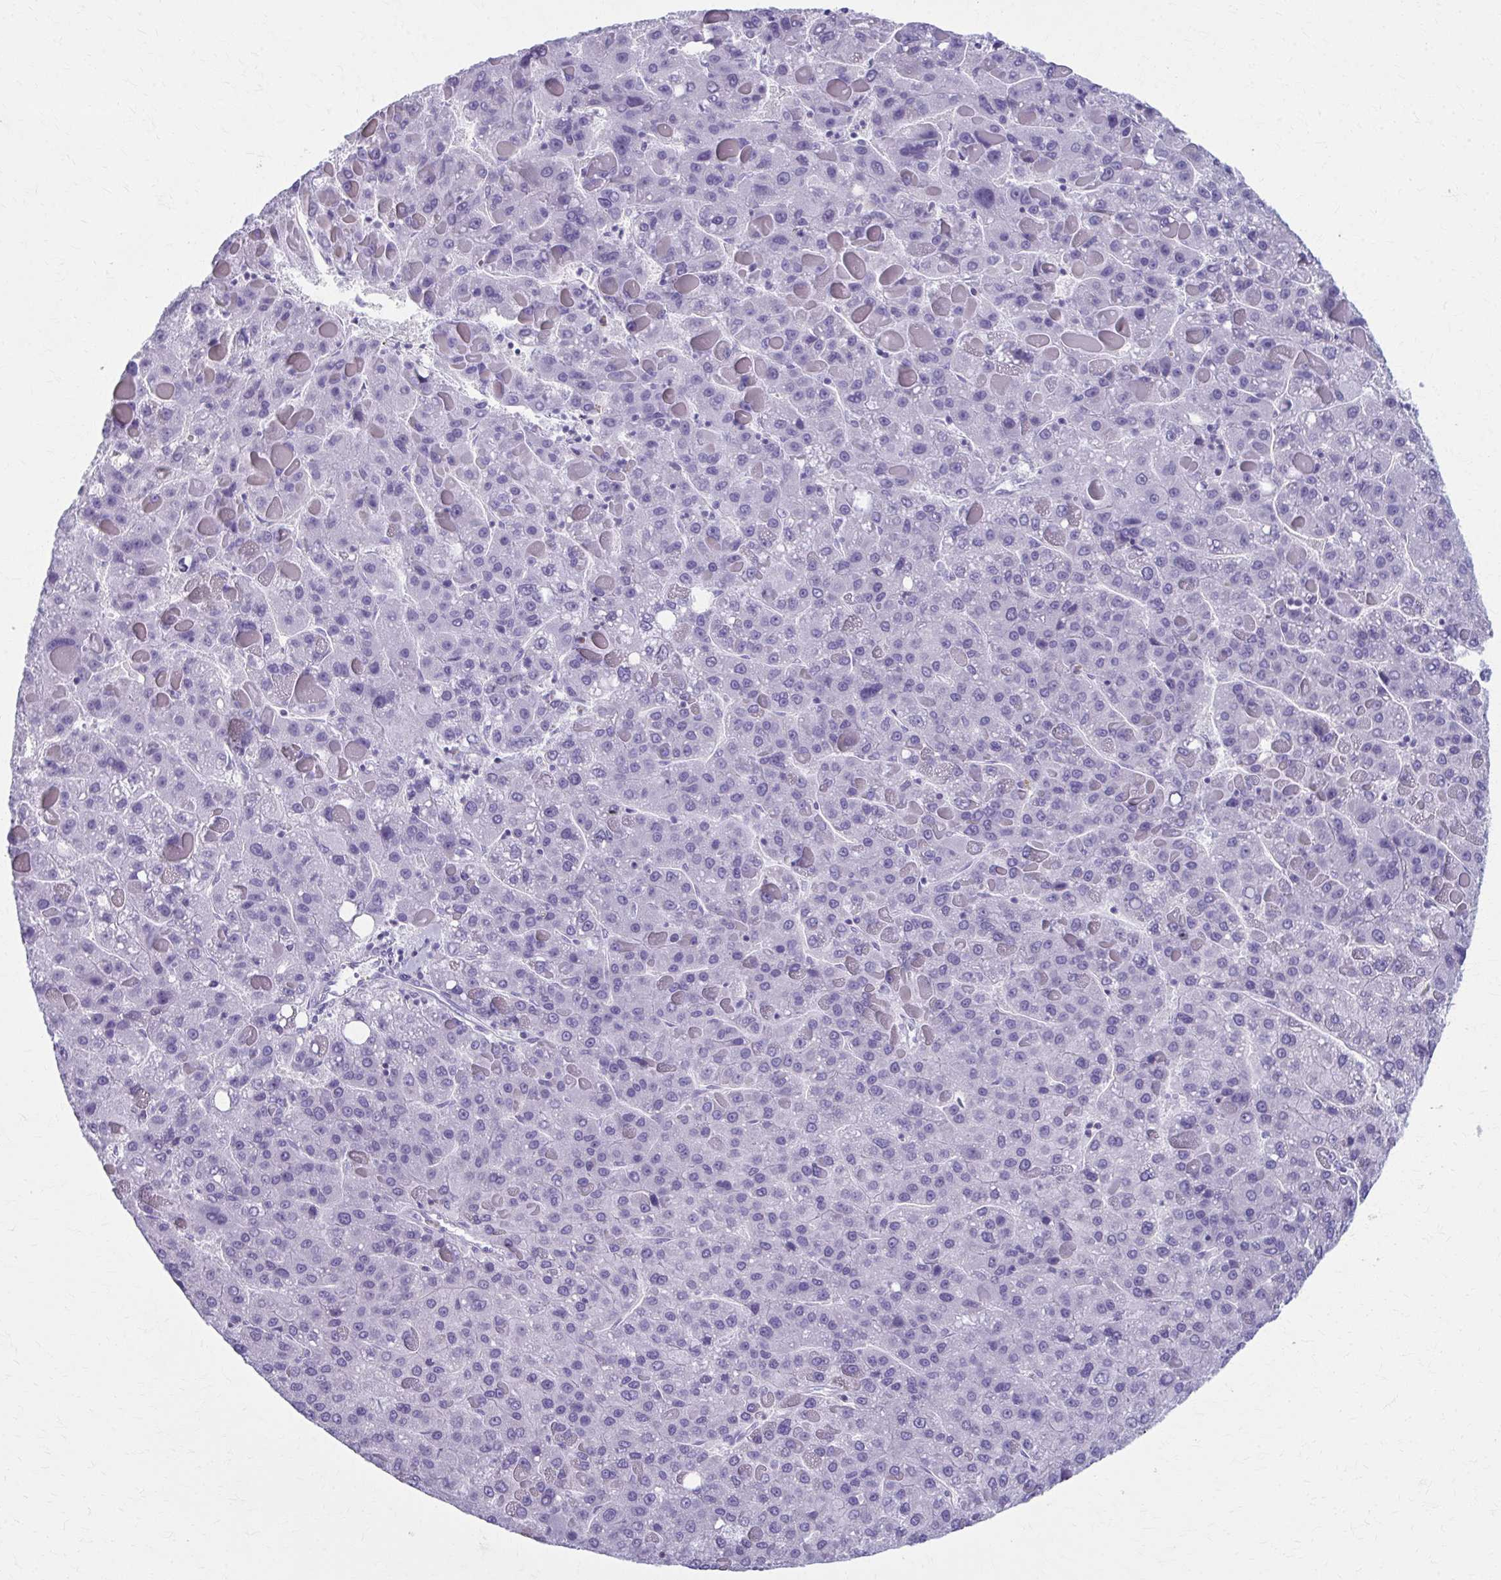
{"staining": {"intensity": "negative", "quantity": "none", "location": "none"}, "tissue": "liver cancer", "cell_type": "Tumor cells", "image_type": "cancer", "snomed": [{"axis": "morphology", "description": "Carcinoma, Hepatocellular, NOS"}, {"axis": "topography", "description": "Liver"}], "caption": "A high-resolution image shows immunohistochemistry (IHC) staining of liver cancer, which displays no significant staining in tumor cells.", "gene": "MPLKIP", "patient": {"sex": "female", "age": 82}}